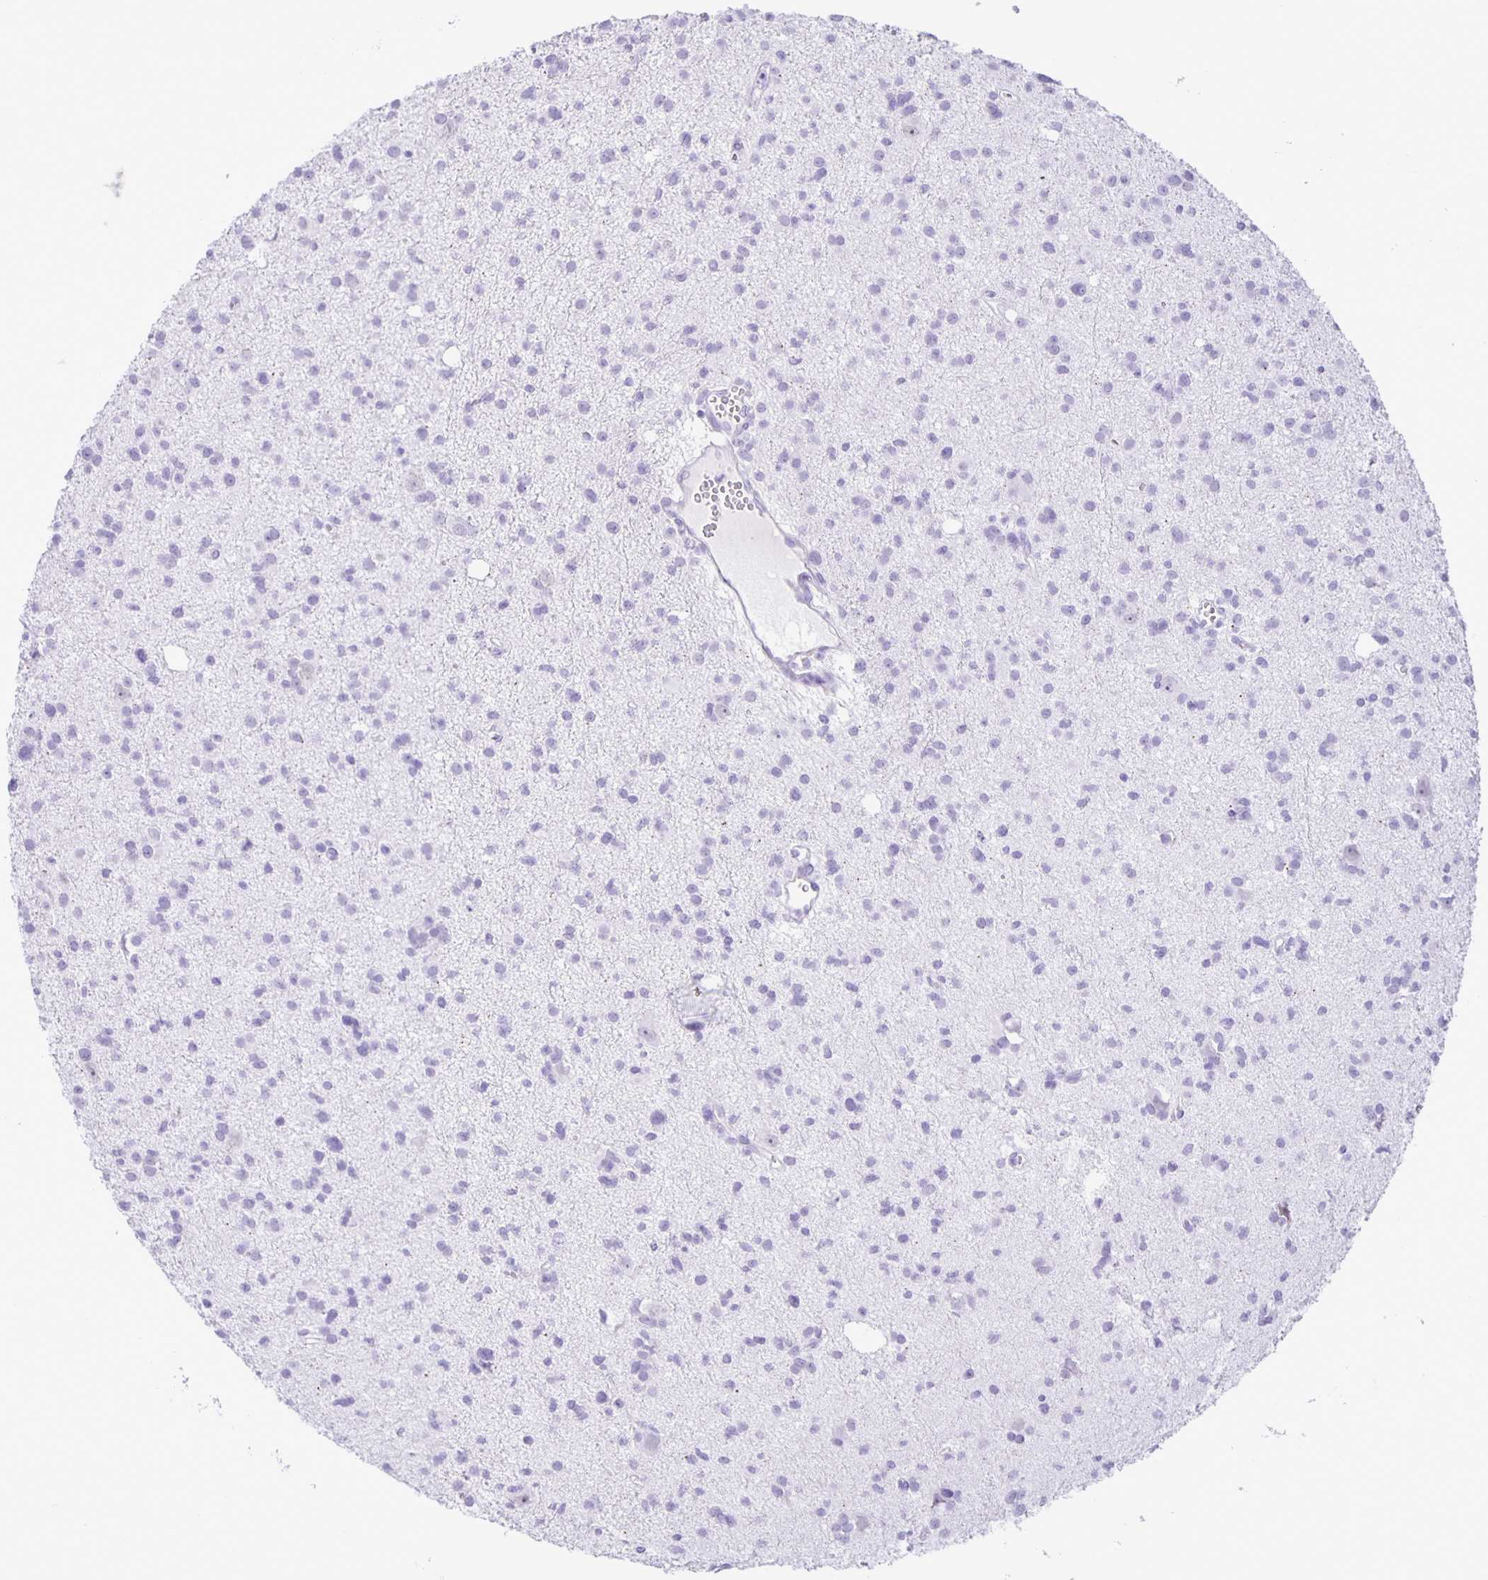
{"staining": {"intensity": "negative", "quantity": "none", "location": "none"}, "tissue": "glioma", "cell_type": "Tumor cells", "image_type": "cancer", "snomed": [{"axis": "morphology", "description": "Glioma, malignant, High grade"}, {"axis": "topography", "description": "Brain"}], "caption": "Immunohistochemistry (IHC) of malignant high-grade glioma shows no staining in tumor cells.", "gene": "EZHIP", "patient": {"sex": "male", "age": 23}}